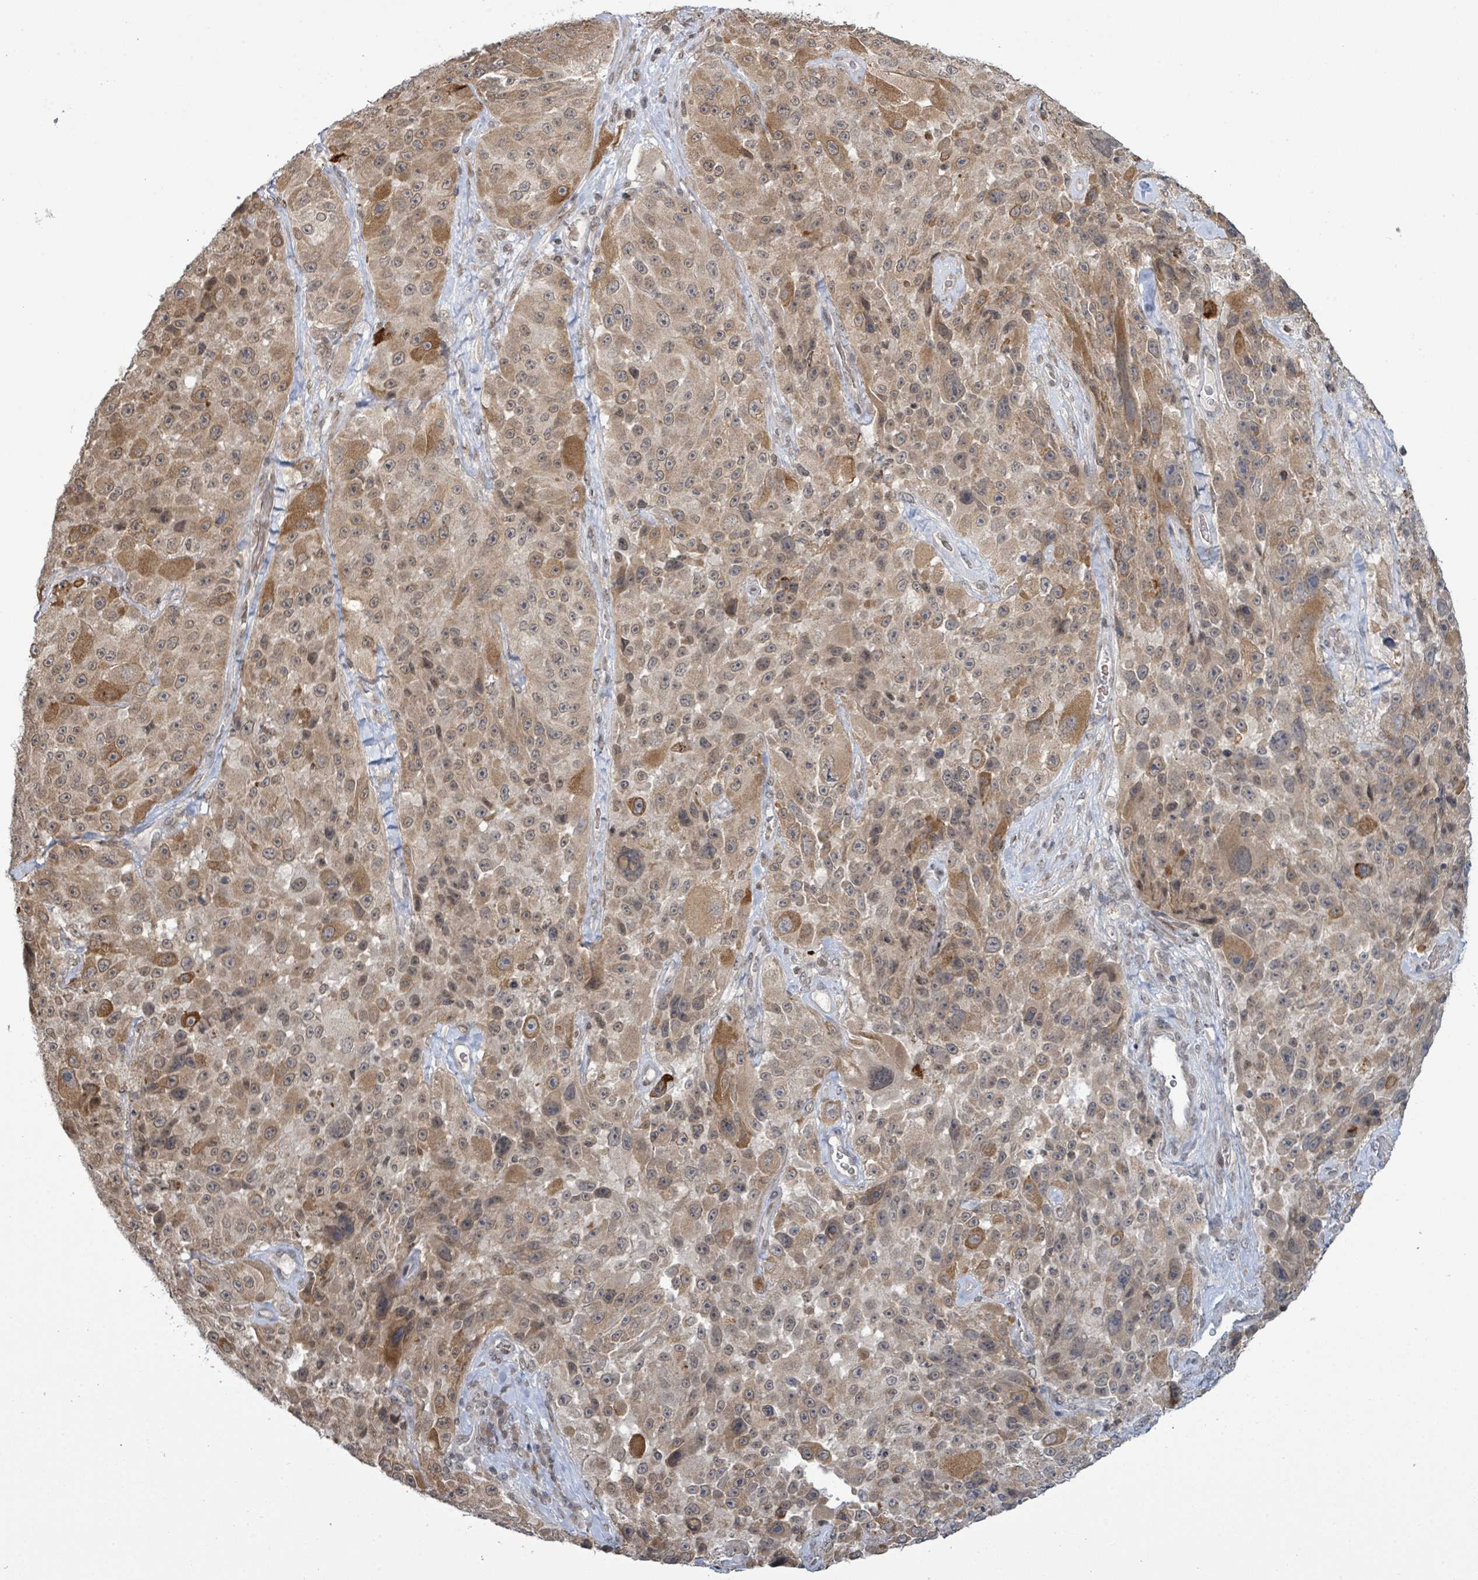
{"staining": {"intensity": "moderate", "quantity": ">75%", "location": "cytoplasmic/membranous,nuclear"}, "tissue": "melanoma", "cell_type": "Tumor cells", "image_type": "cancer", "snomed": [{"axis": "morphology", "description": "Malignant melanoma, Metastatic site"}, {"axis": "topography", "description": "Lymph node"}], "caption": "Approximately >75% of tumor cells in melanoma reveal moderate cytoplasmic/membranous and nuclear protein expression as visualized by brown immunohistochemical staining.", "gene": "SBF2", "patient": {"sex": "male", "age": 62}}